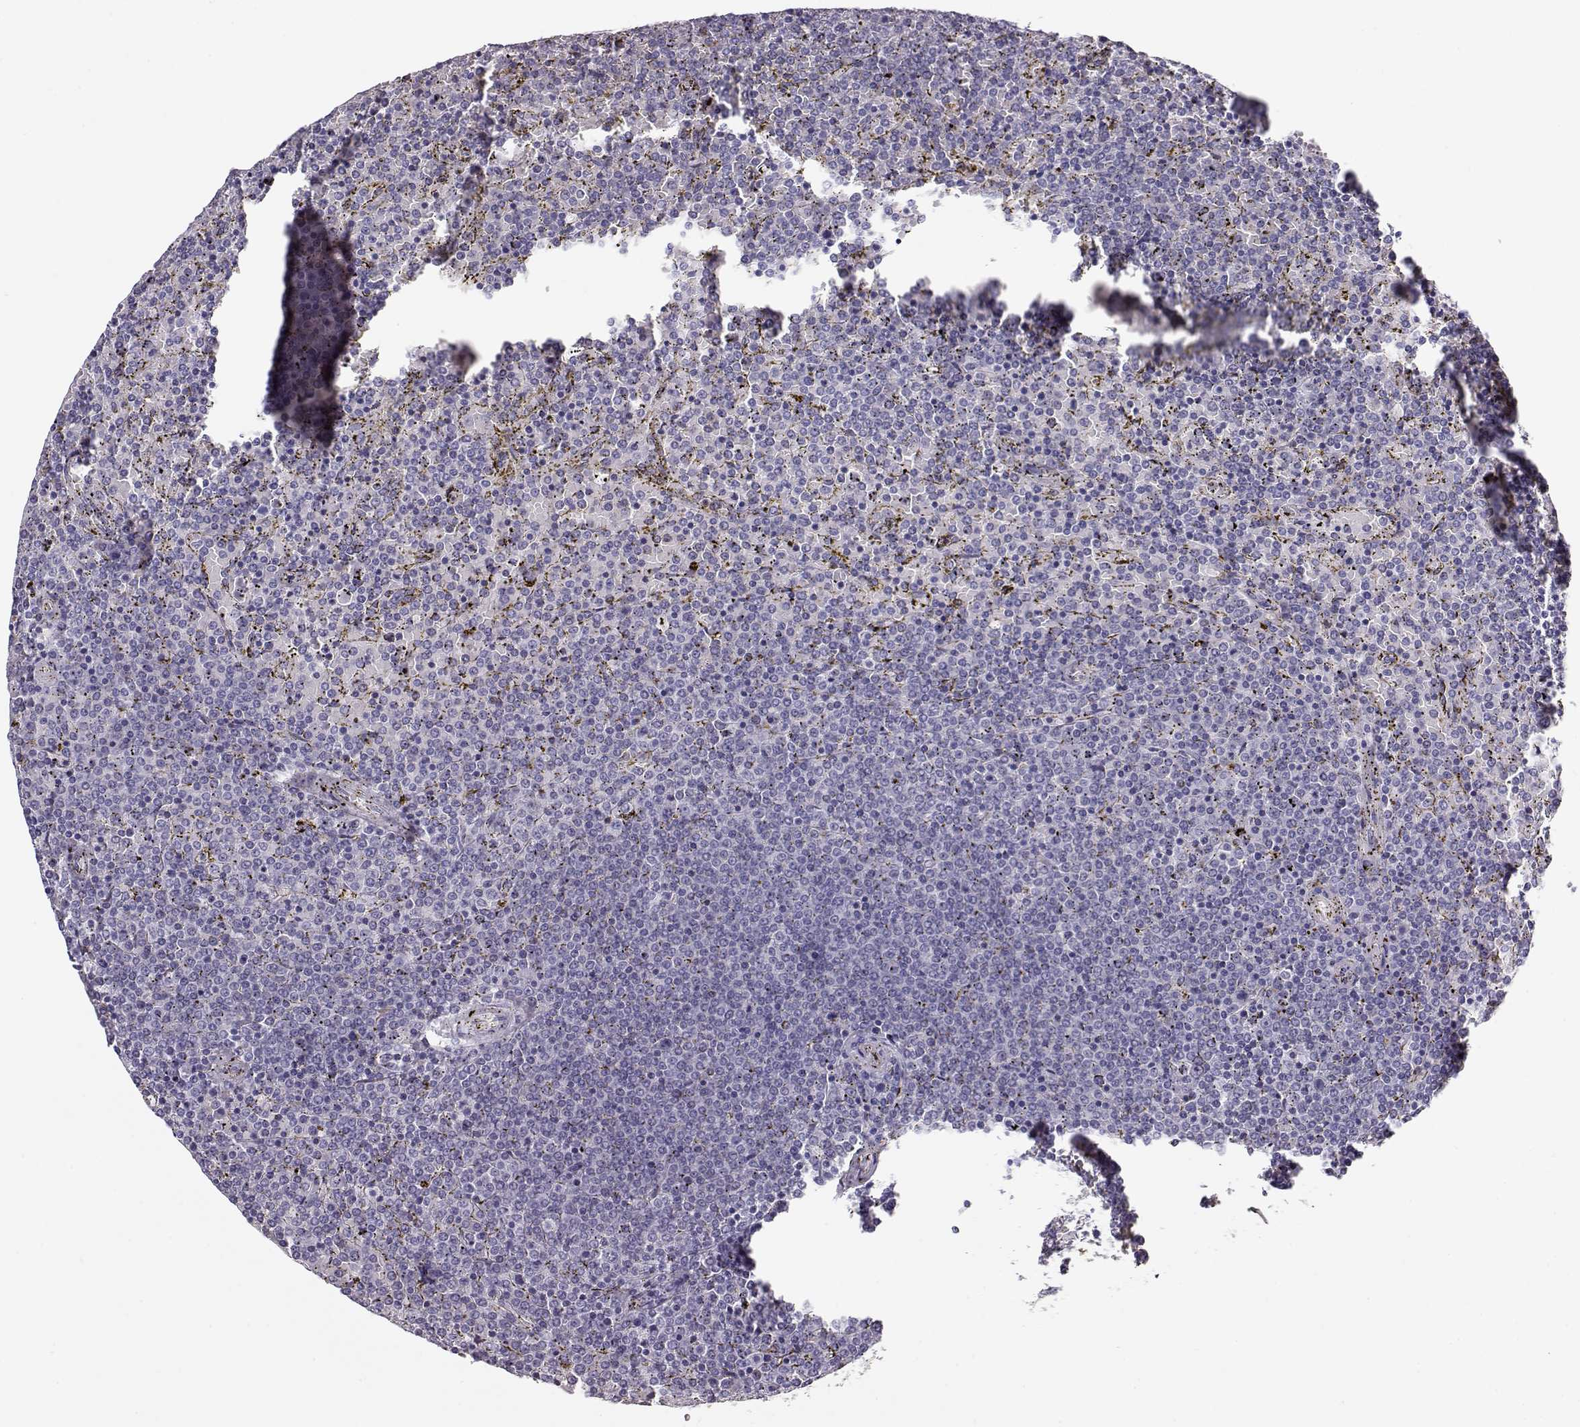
{"staining": {"intensity": "negative", "quantity": "none", "location": "none"}, "tissue": "lymphoma", "cell_type": "Tumor cells", "image_type": "cancer", "snomed": [{"axis": "morphology", "description": "Malignant lymphoma, non-Hodgkin's type, Low grade"}, {"axis": "topography", "description": "Spleen"}], "caption": "DAB immunohistochemical staining of malignant lymphoma, non-Hodgkin's type (low-grade) shows no significant staining in tumor cells.", "gene": "RBM44", "patient": {"sex": "female", "age": 77}}